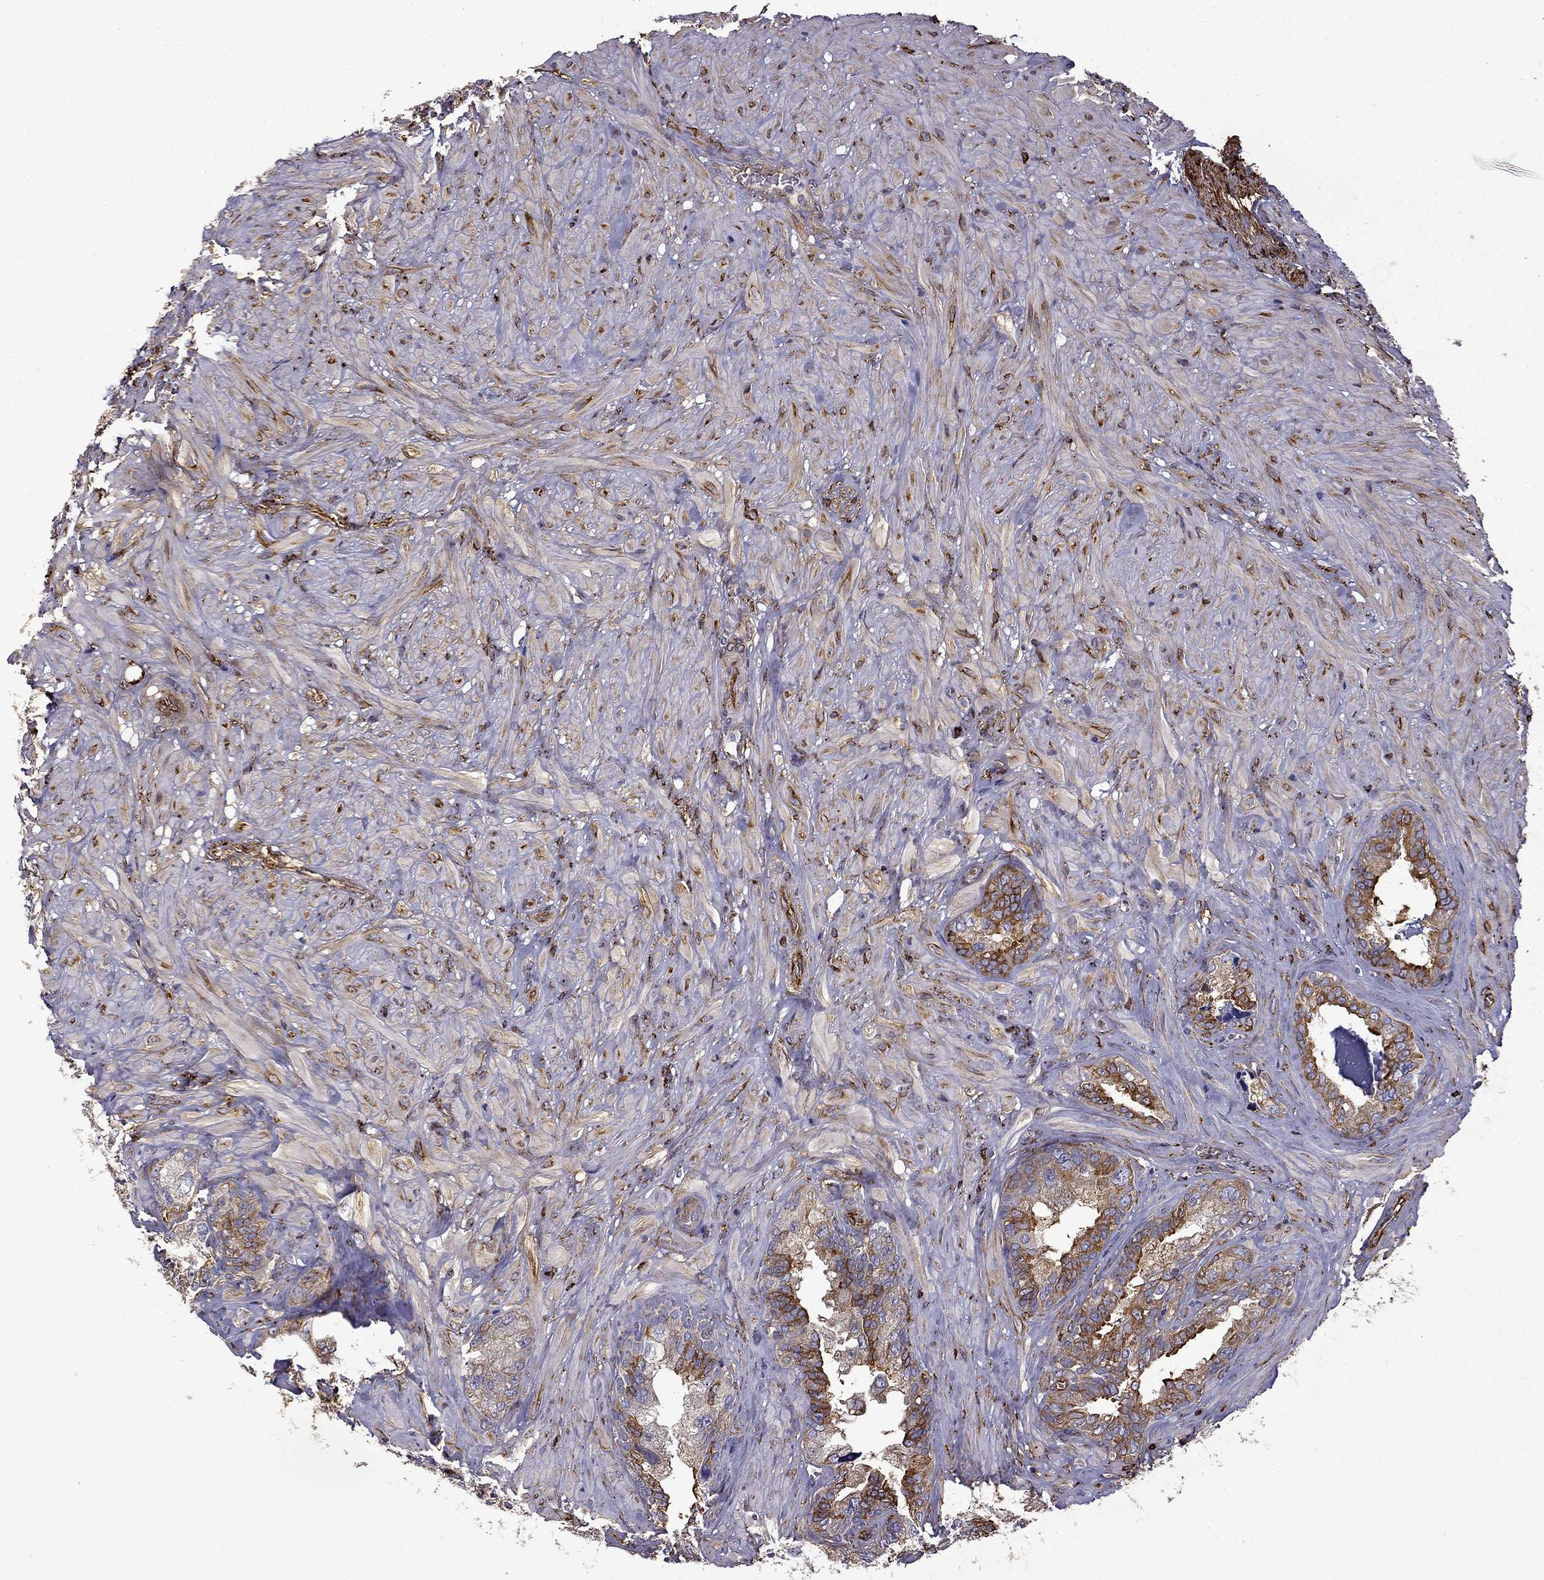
{"staining": {"intensity": "moderate", "quantity": ">75%", "location": "cytoplasmic/membranous"}, "tissue": "seminal vesicle", "cell_type": "Glandular cells", "image_type": "normal", "snomed": [{"axis": "morphology", "description": "Normal tissue, NOS"}, {"axis": "topography", "description": "Seminal veicle"}], "caption": "Protein expression analysis of normal seminal vesicle displays moderate cytoplasmic/membranous expression in about >75% of glandular cells. (Stains: DAB in brown, nuclei in blue, Microscopy: brightfield microscopy at high magnification).", "gene": "MAP4", "patient": {"sex": "male", "age": 72}}